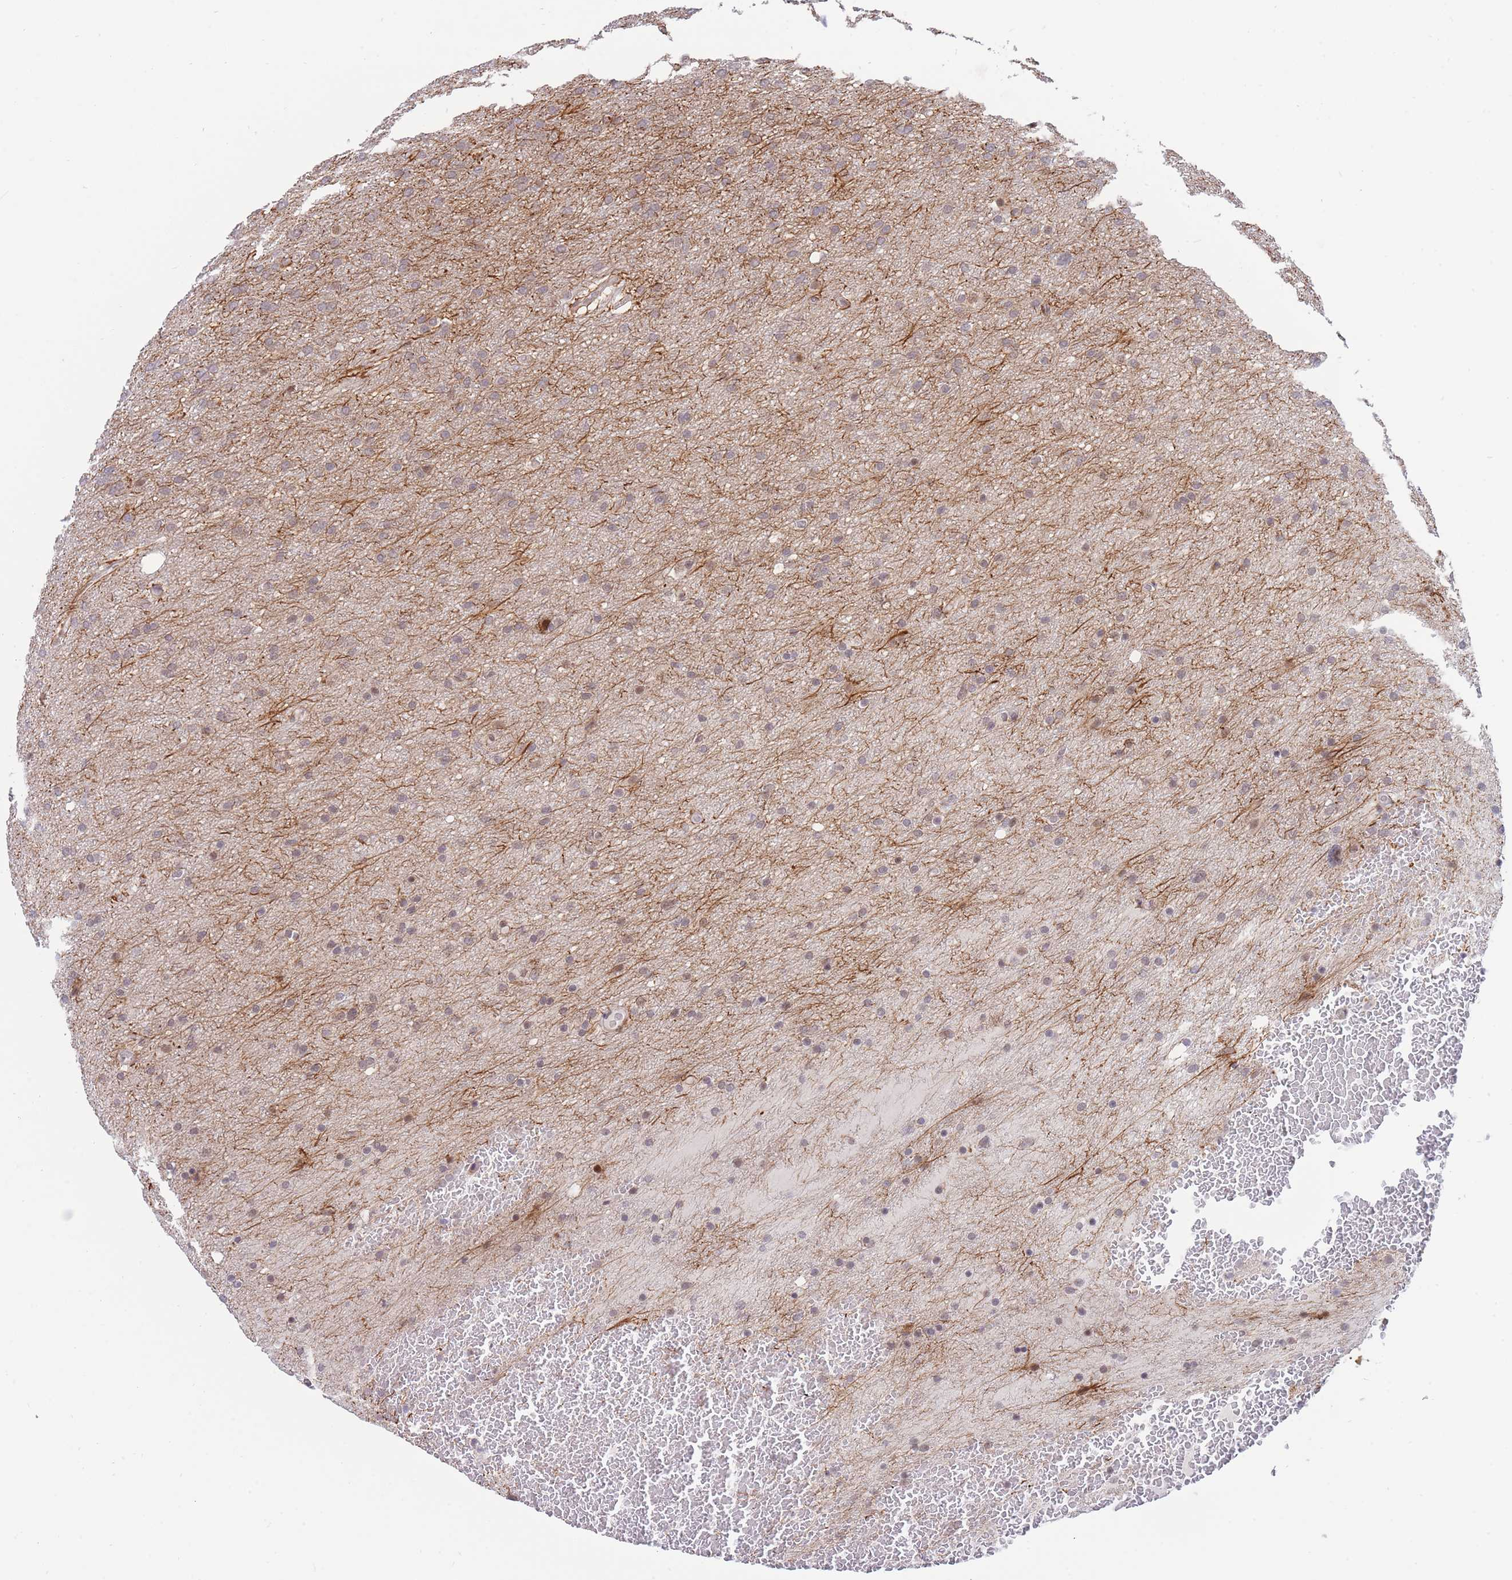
{"staining": {"intensity": "weak", "quantity": "<25%", "location": "nuclear"}, "tissue": "glioma", "cell_type": "Tumor cells", "image_type": "cancer", "snomed": [{"axis": "morphology", "description": "Glioma, malignant, High grade"}, {"axis": "topography", "description": "Cerebral cortex"}], "caption": "This is an immunohistochemistry photomicrograph of malignant glioma (high-grade). There is no staining in tumor cells.", "gene": "BOD1L1", "patient": {"sex": "female", "age": 36}}